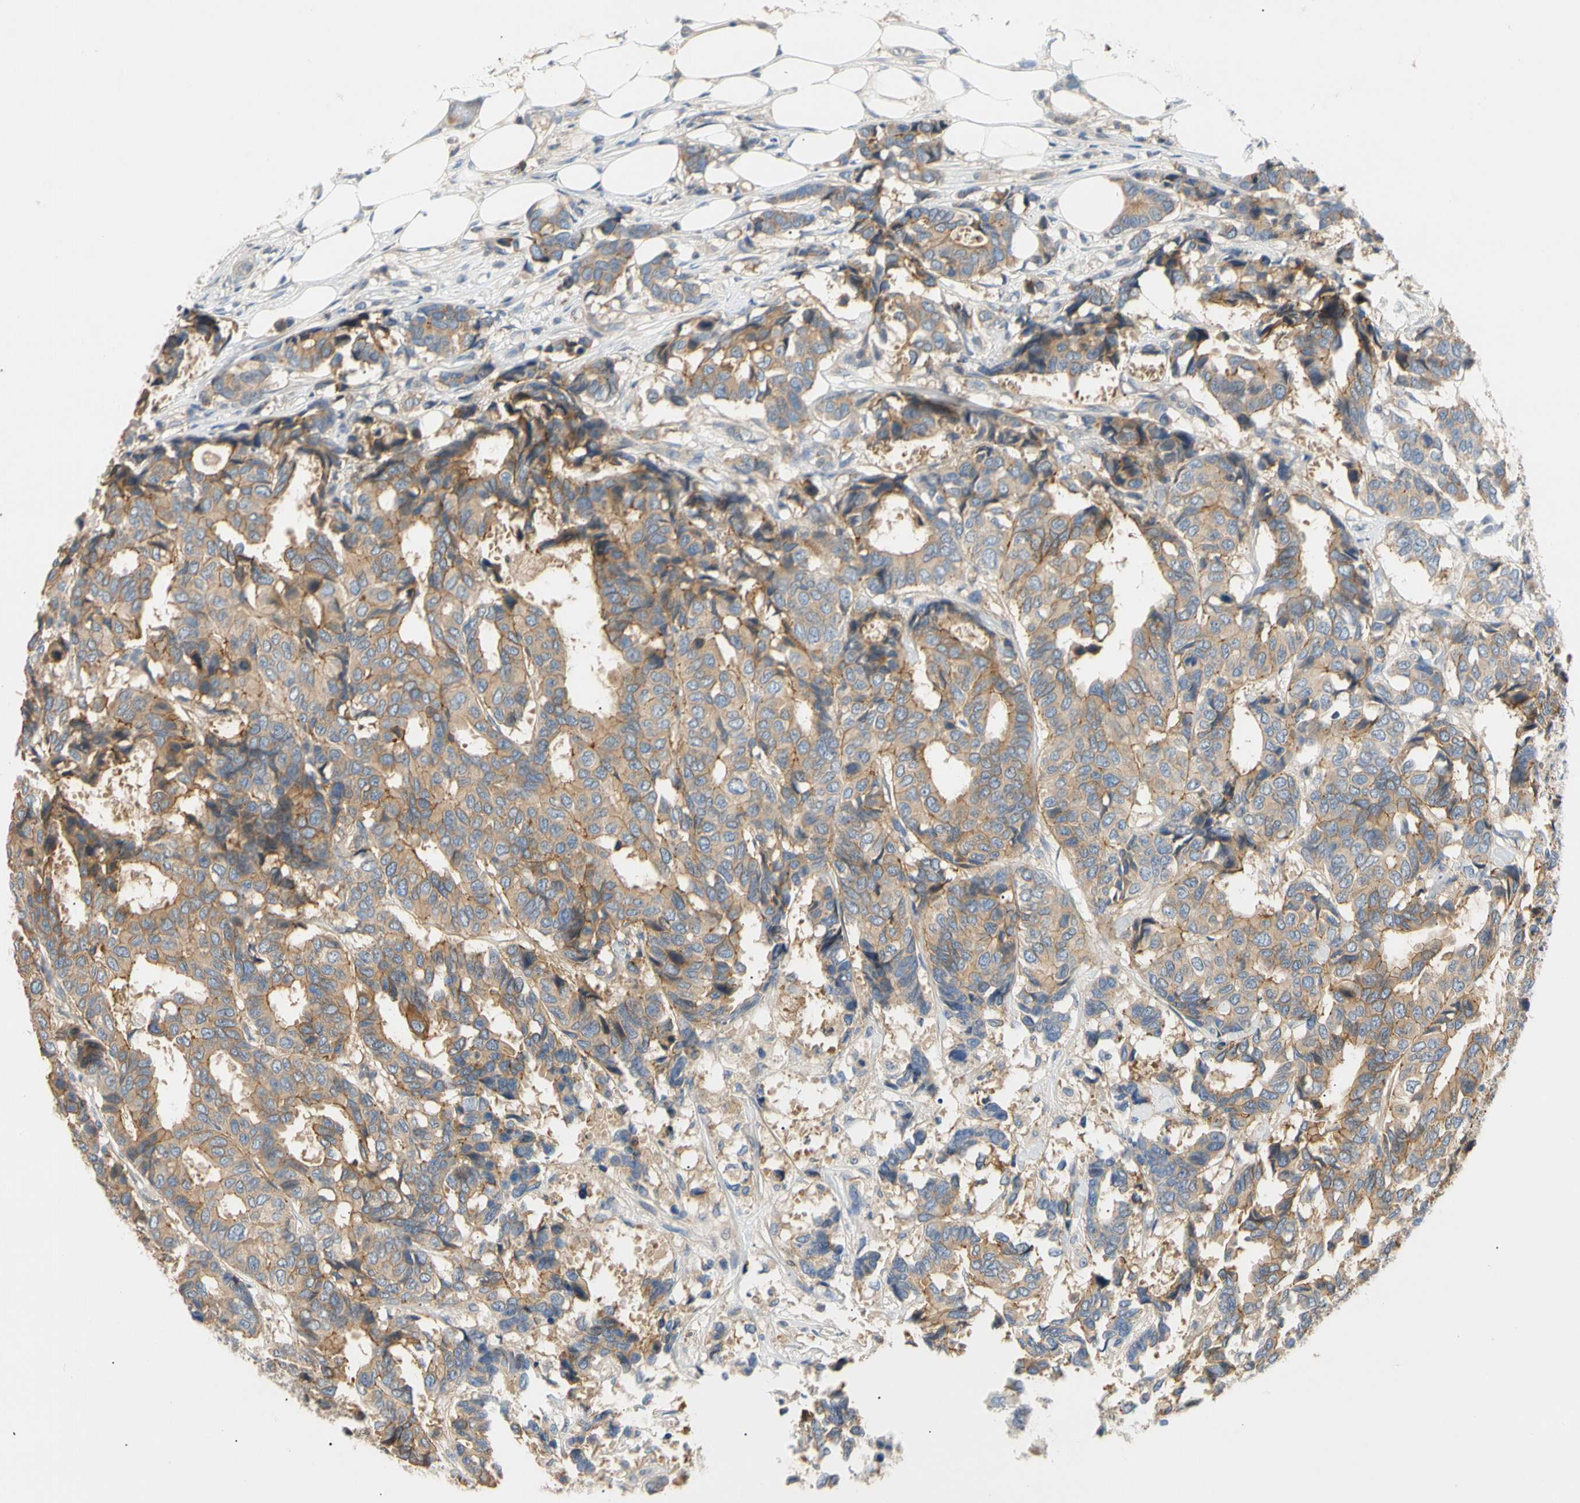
{"staining": {"intensity": "moderate", "quantity": ">75%", "location": "cytoplasmic/membranous"}, "tissue": "breast cancer", "cell_type": "Tumor cells", "image_type": "cancer", "snomed": [{"axis": "morphology", "description": "Duct carcinoma"}, {"axis": "topography", "description": "Breast"}], "caption": "Breast infiltrating ductal carcinoma stained with DAB (3,3'-diaminobenzidine) immunohistochemistry (IHC) demonstrates medium levels of moderate cytoplasmic/membranous staining in approximately >75% of tumor cells.", "gene": "TNFRSF18", "patient": {"sex": "female", "age": 87}}